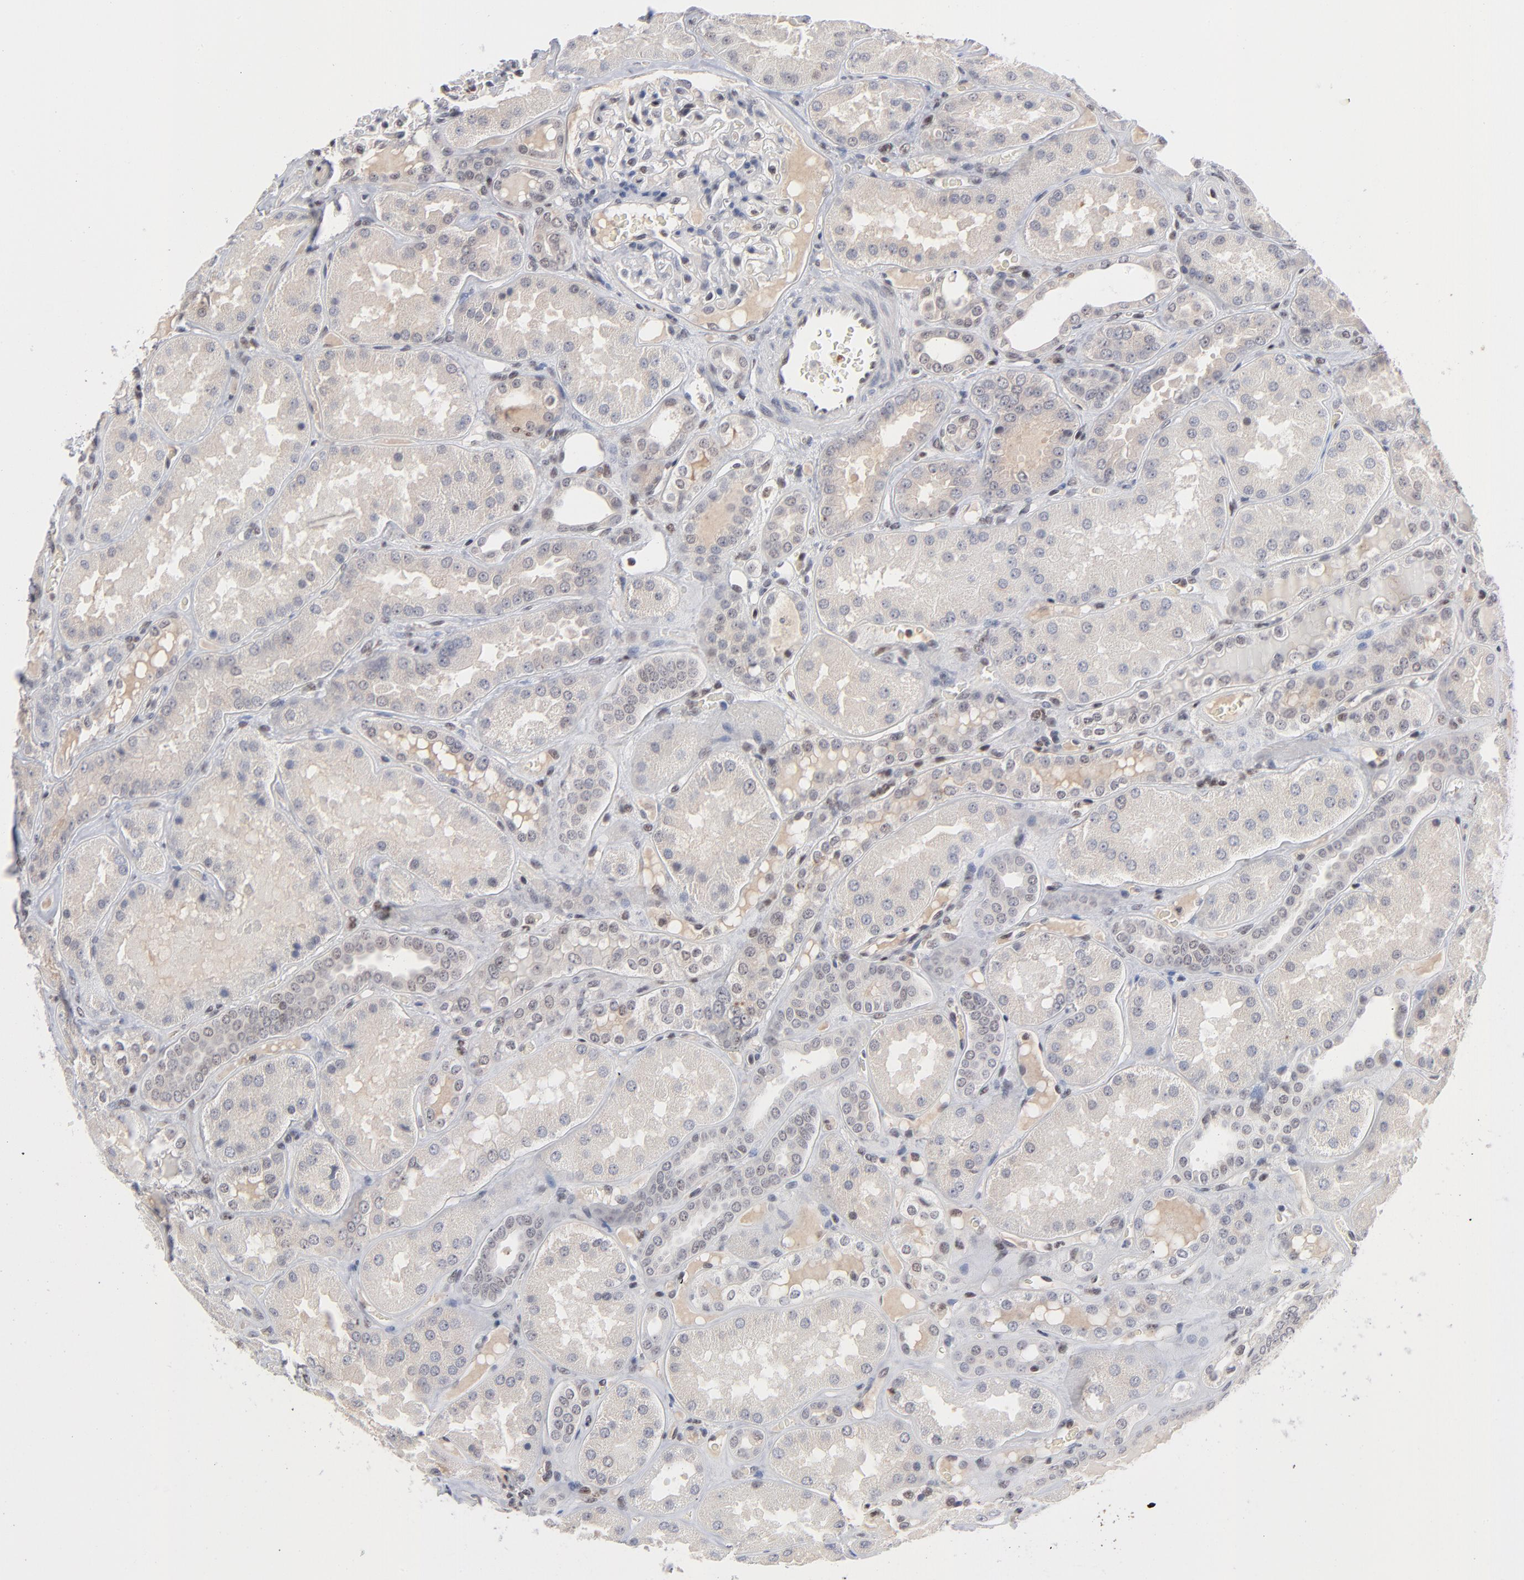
{"staining": {"intensity": "negative", "quantity": "none", "location": "none"}, "tissue": "kidney", "cell_type": "Cells in glomeruli", "image_type": "normal", "snomed": [{"axis": "morphology", "description": "Normal tissue, NOS"}, {"axis": "topography", "description": "Kidney"}], "caption": "Immunohistochemistry (IHC) of benign kidney exhibits no expression in cells in glomeruli.", "gene": "MAX", "patient": {"sex": "female", "age": 56}}